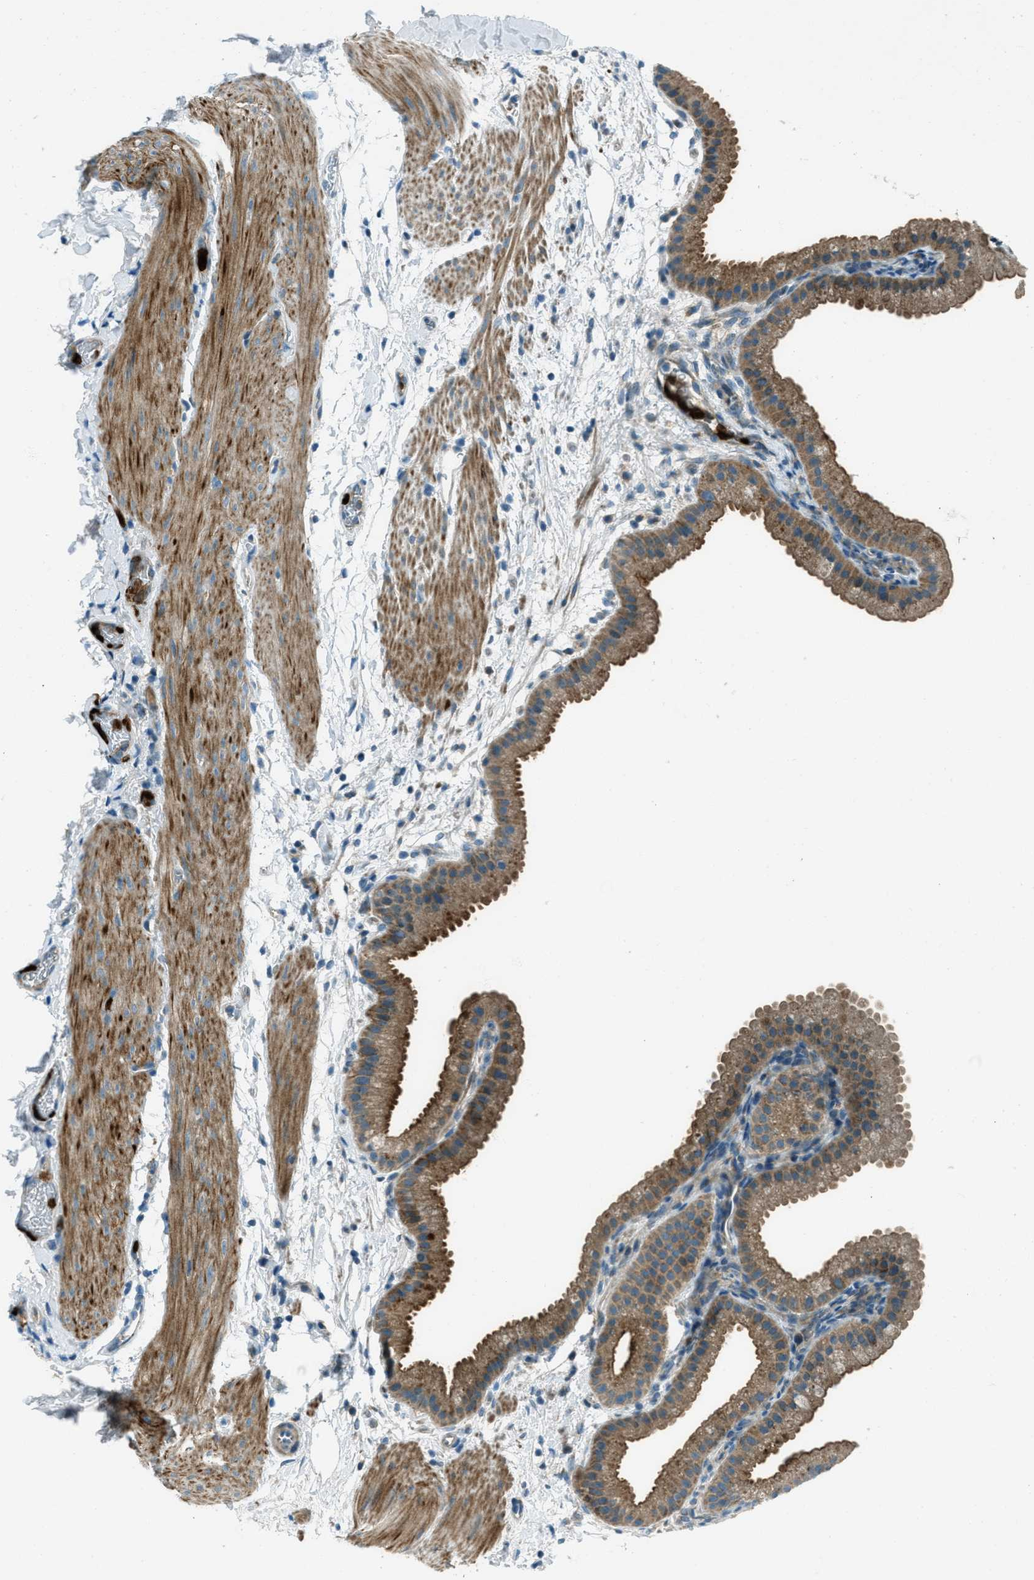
{"staining": {"intensity": "moderate", "quantity": ">75%", "location": "cytoplasmic/membranous"}, "tissue": "gallbladder", "cell_type": "Glandular cells", "image_type": "normal", "snomed": [{"axis": "morphology", "description": "Normal tissue, NOS"}, {"axis": "topography", "description": "Gallbladder"}], "caption": "Glandular cells exhibit moderate cytoplasmic/membranous staining in about >75% of cells in benign gallbladder.", "gene": "FAR1", "patient": {"sex": "female", "age": 64}}